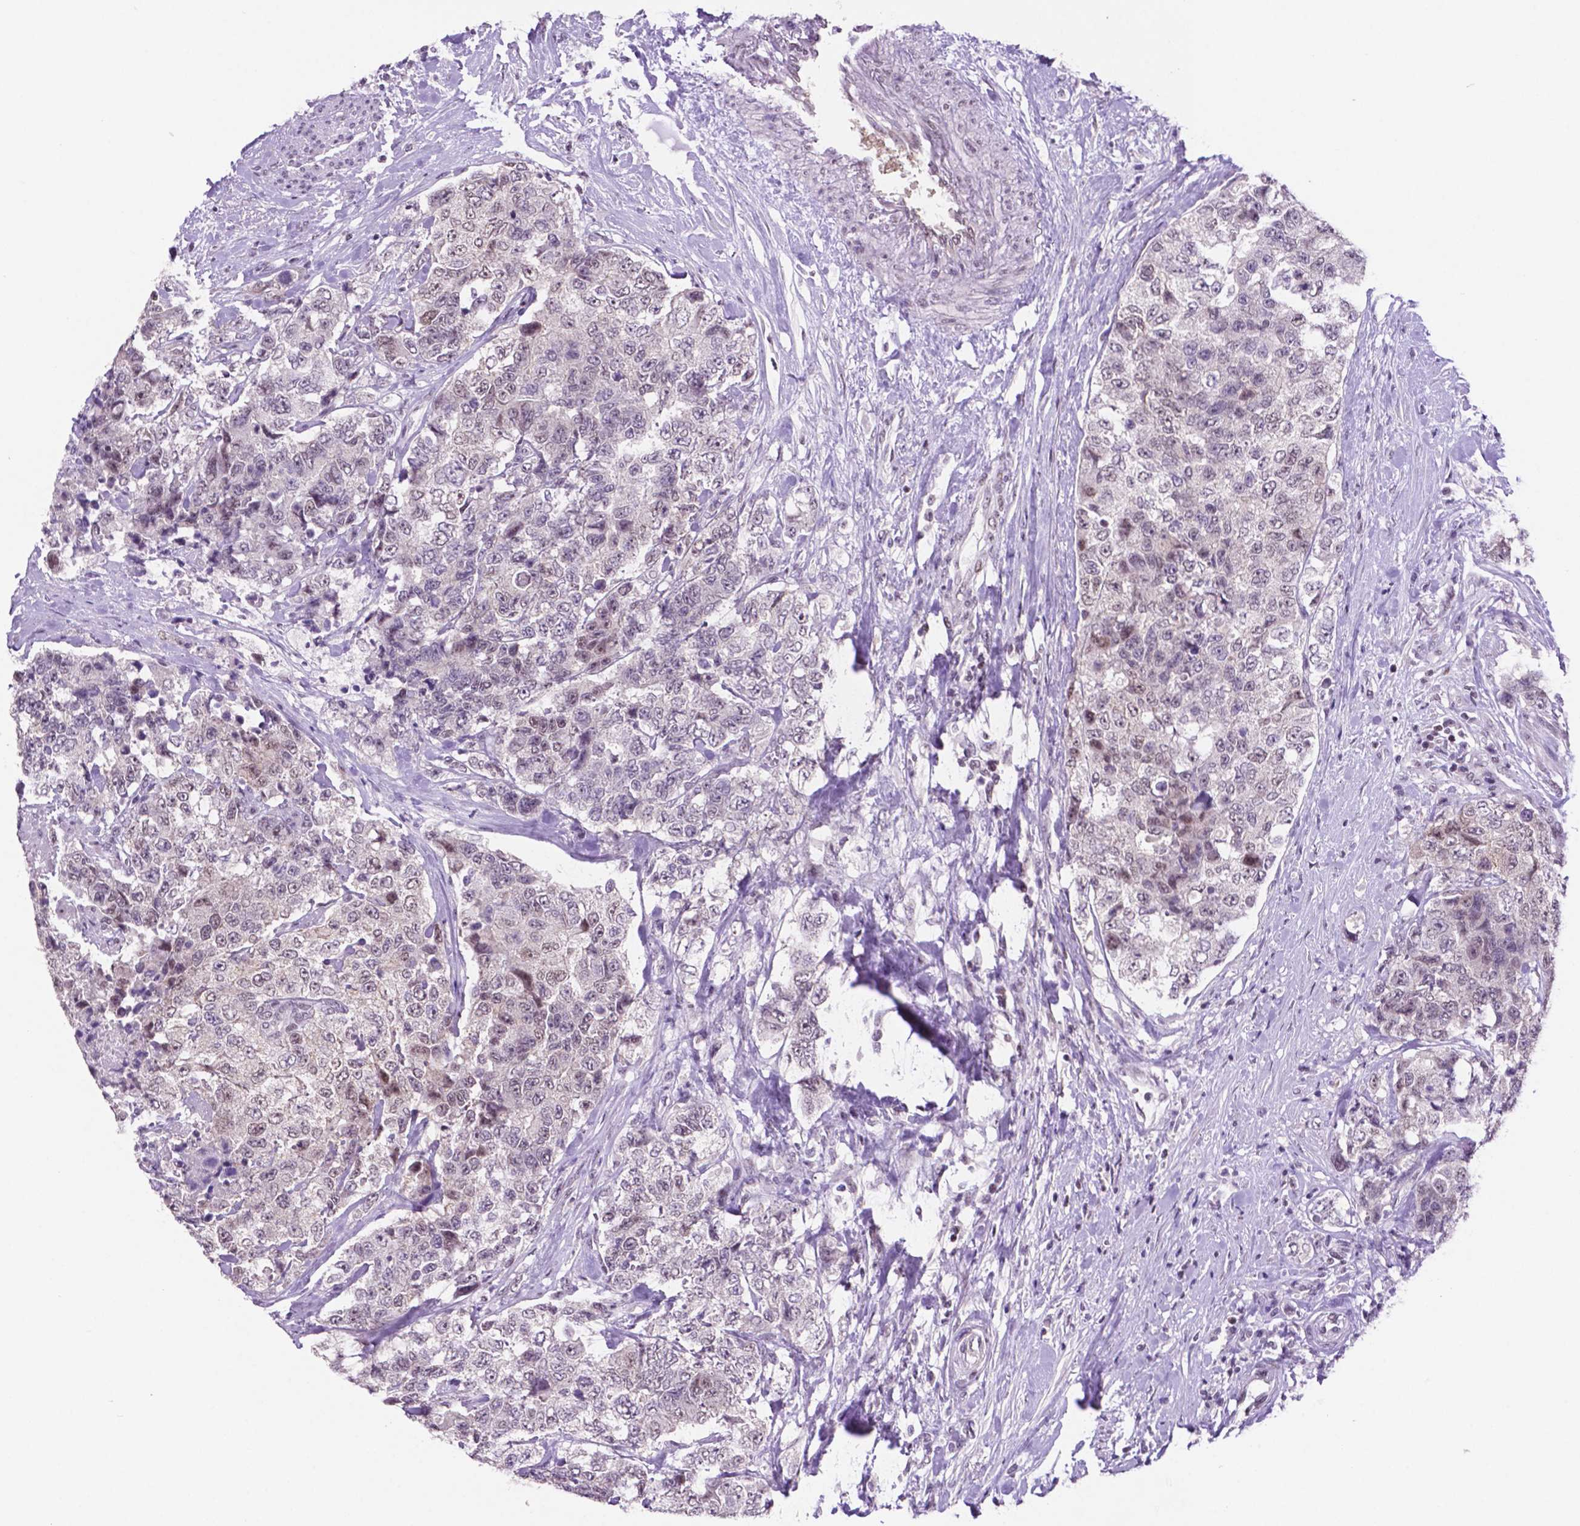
{"staining": {"intensity": "weak", "quantity": "<25%", "location": "nuclear"}, "tissue": "urothelial cancer", "cell_type": "Tumor cells", "image_type": "cancer", "snomed": [{"axis": "morphology", "description": "Urothelial carcinoma, High grade"}, {"axis": "topography", "description": "Urinary bladder"}], "caption": "Immunohistochemical staining of human high-grade urothelial carcinoma reveals no significant positivity in tumor cells.", "gene": "NCOR1", "patient": {"sex": "female", "age": 78}}